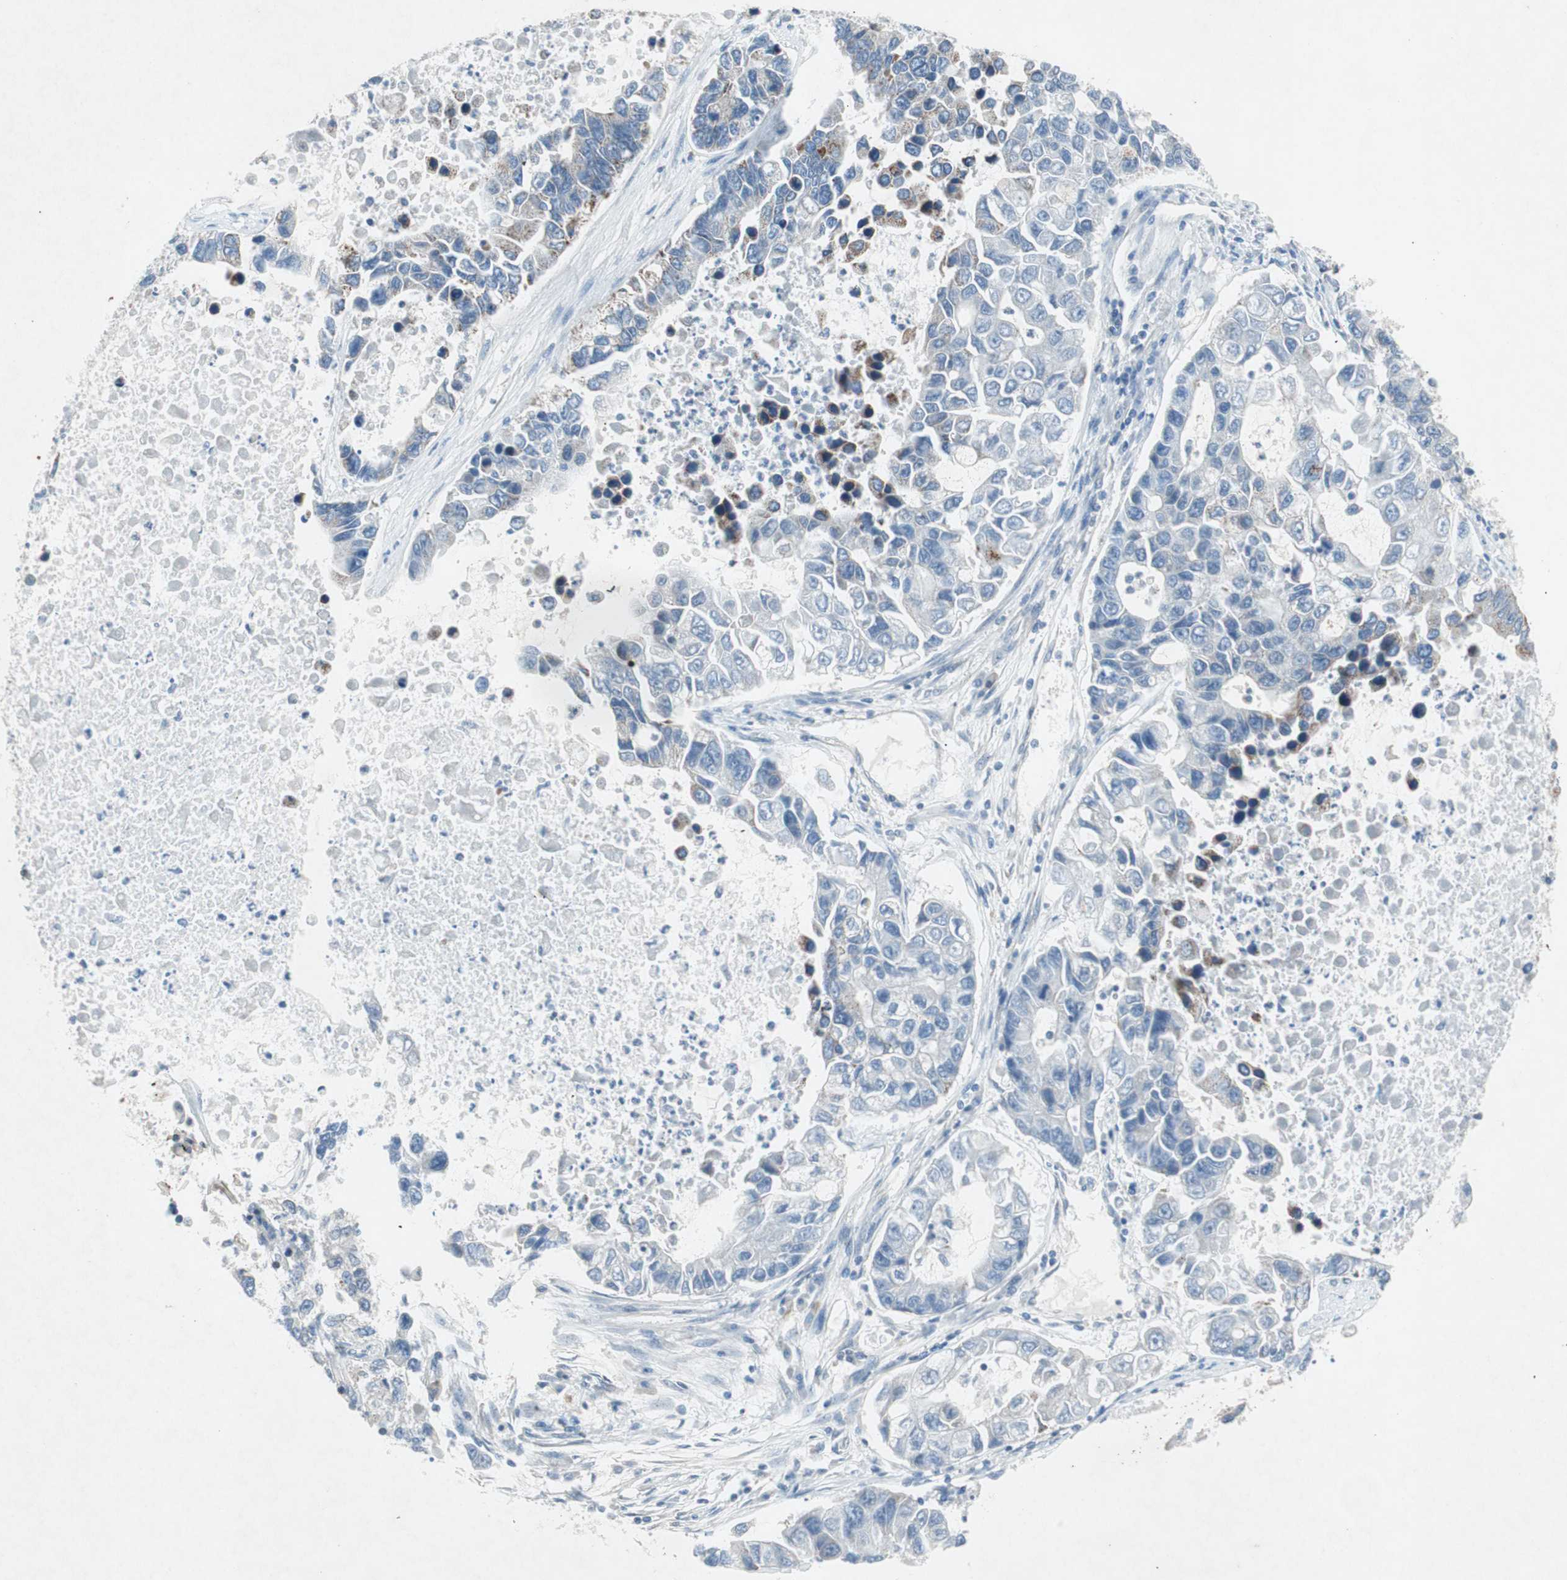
{"staining": {"intensity": "weak", "quantity": "<25%", "location": "cytoplasmic/membranous"}, "tissue": "lung cancer", "cell_type": "Tumor cells", "image_type": "cancer", "snomed": [{"axis": "morphology", "description": "Adenocarcinoma, NOS"}, {"axis": "topography", "description": "Lung"}], "caption": "A micrograph of lung cancer stained for a protein exhibits no brown staining in tumor cells. (DAB (3,3'-diaminobenzidine) IHC visualized using brightfield microscopy, high magnification).", "gene": "ARNT2", "patient": {"sex": "female", "age": 51}}